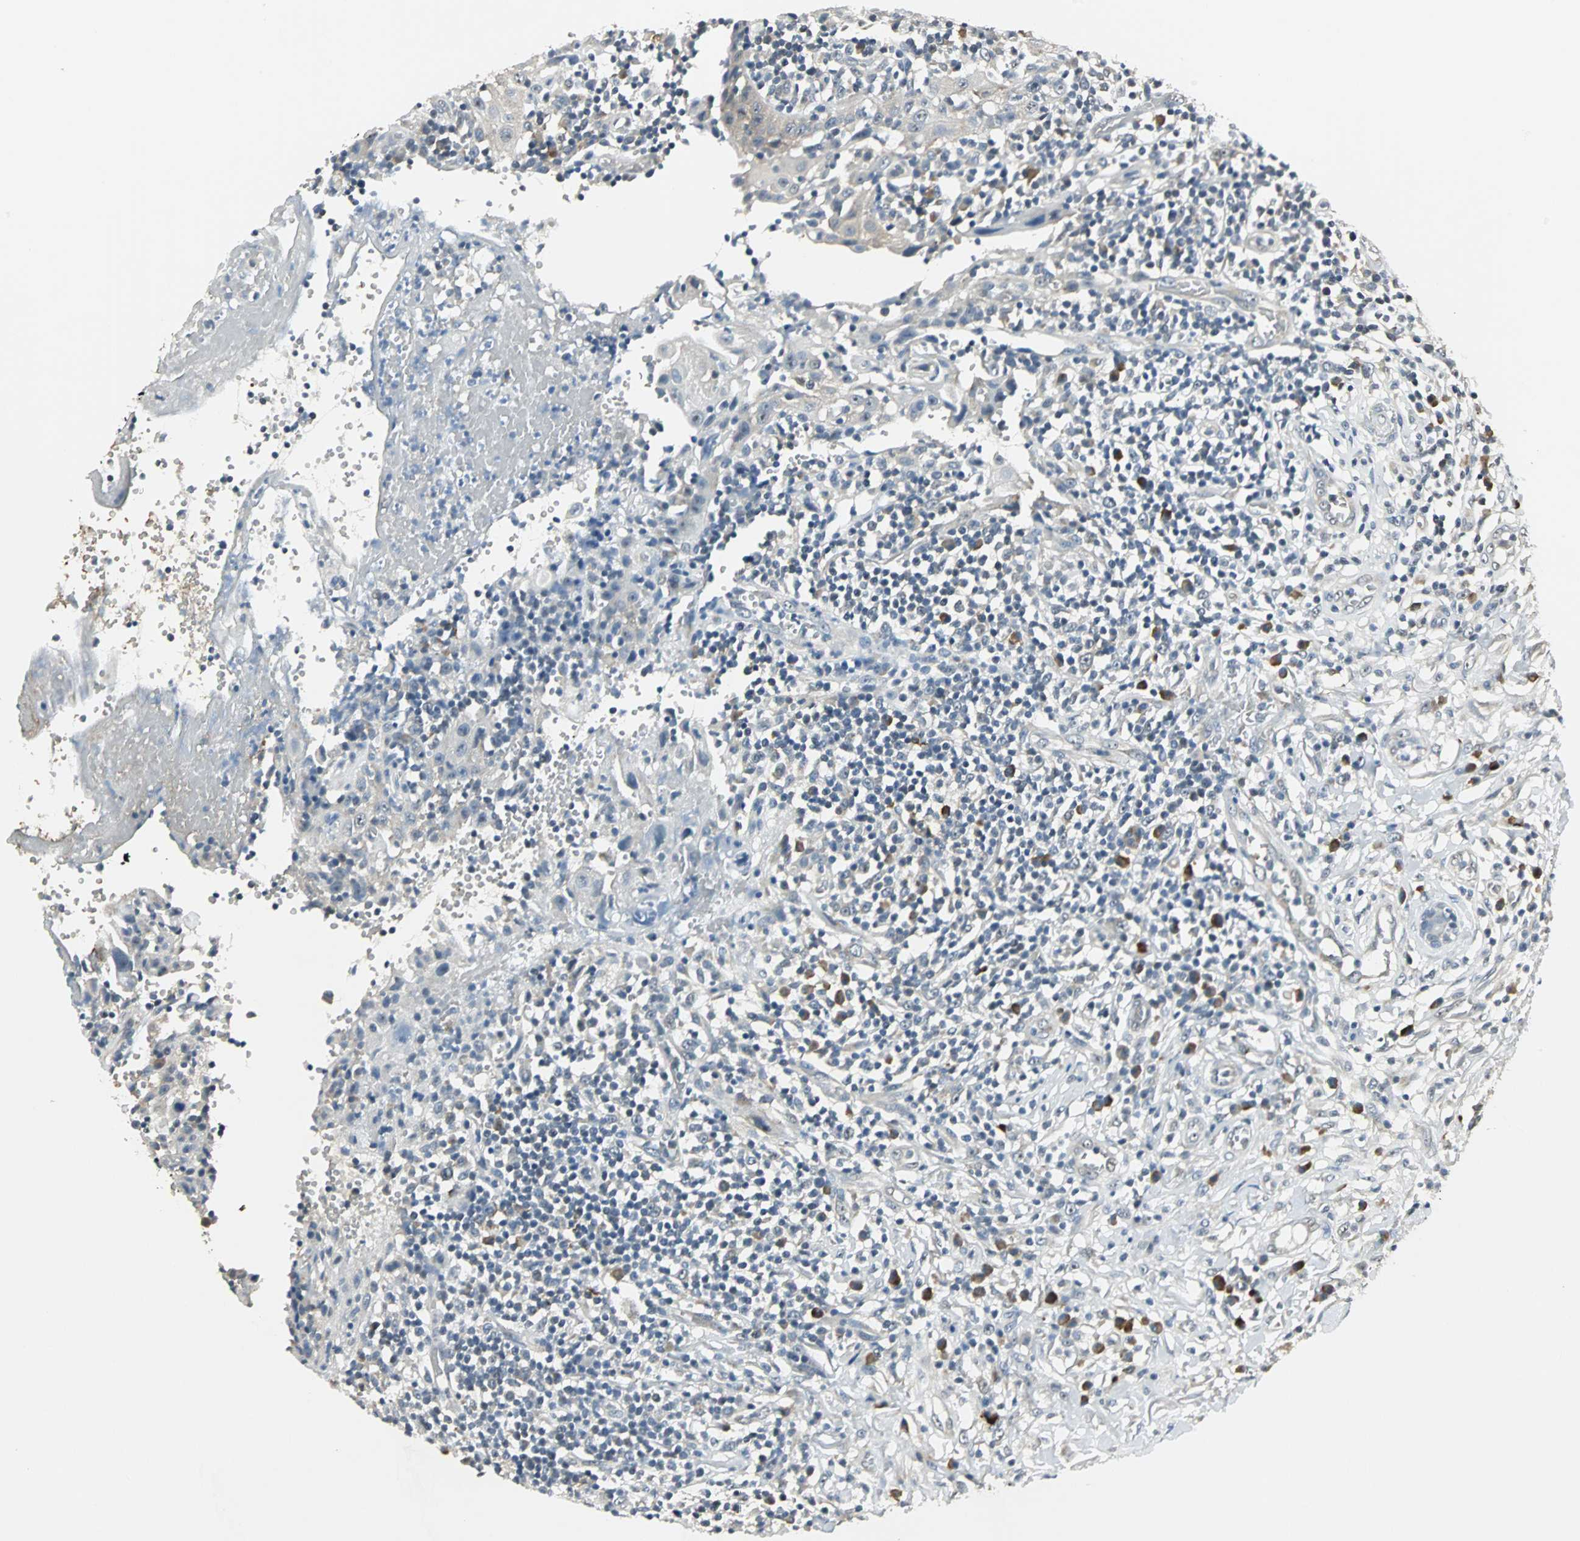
{"staining": {"intensity": "weak", "quantity": "25%-75%", "location": "cytoplasmic/membranous"}, "tissue": "thyroid cancer", "cell_type": "Tumor cells", "image_type": "cancer", "snomed": [{"axis": "morphology", "description": "Carcinoma, NOS"}, {"axis": "topography", "description": "Thyroid gland"}], "caption": "Protein expression analysis of thyroid carcinoma shows weak cytoplasmic/membranous expression in approximately 25%-75% of tumor cells.", "gene": "CCT5", "patient": {"sex": "female", "age": 77}}